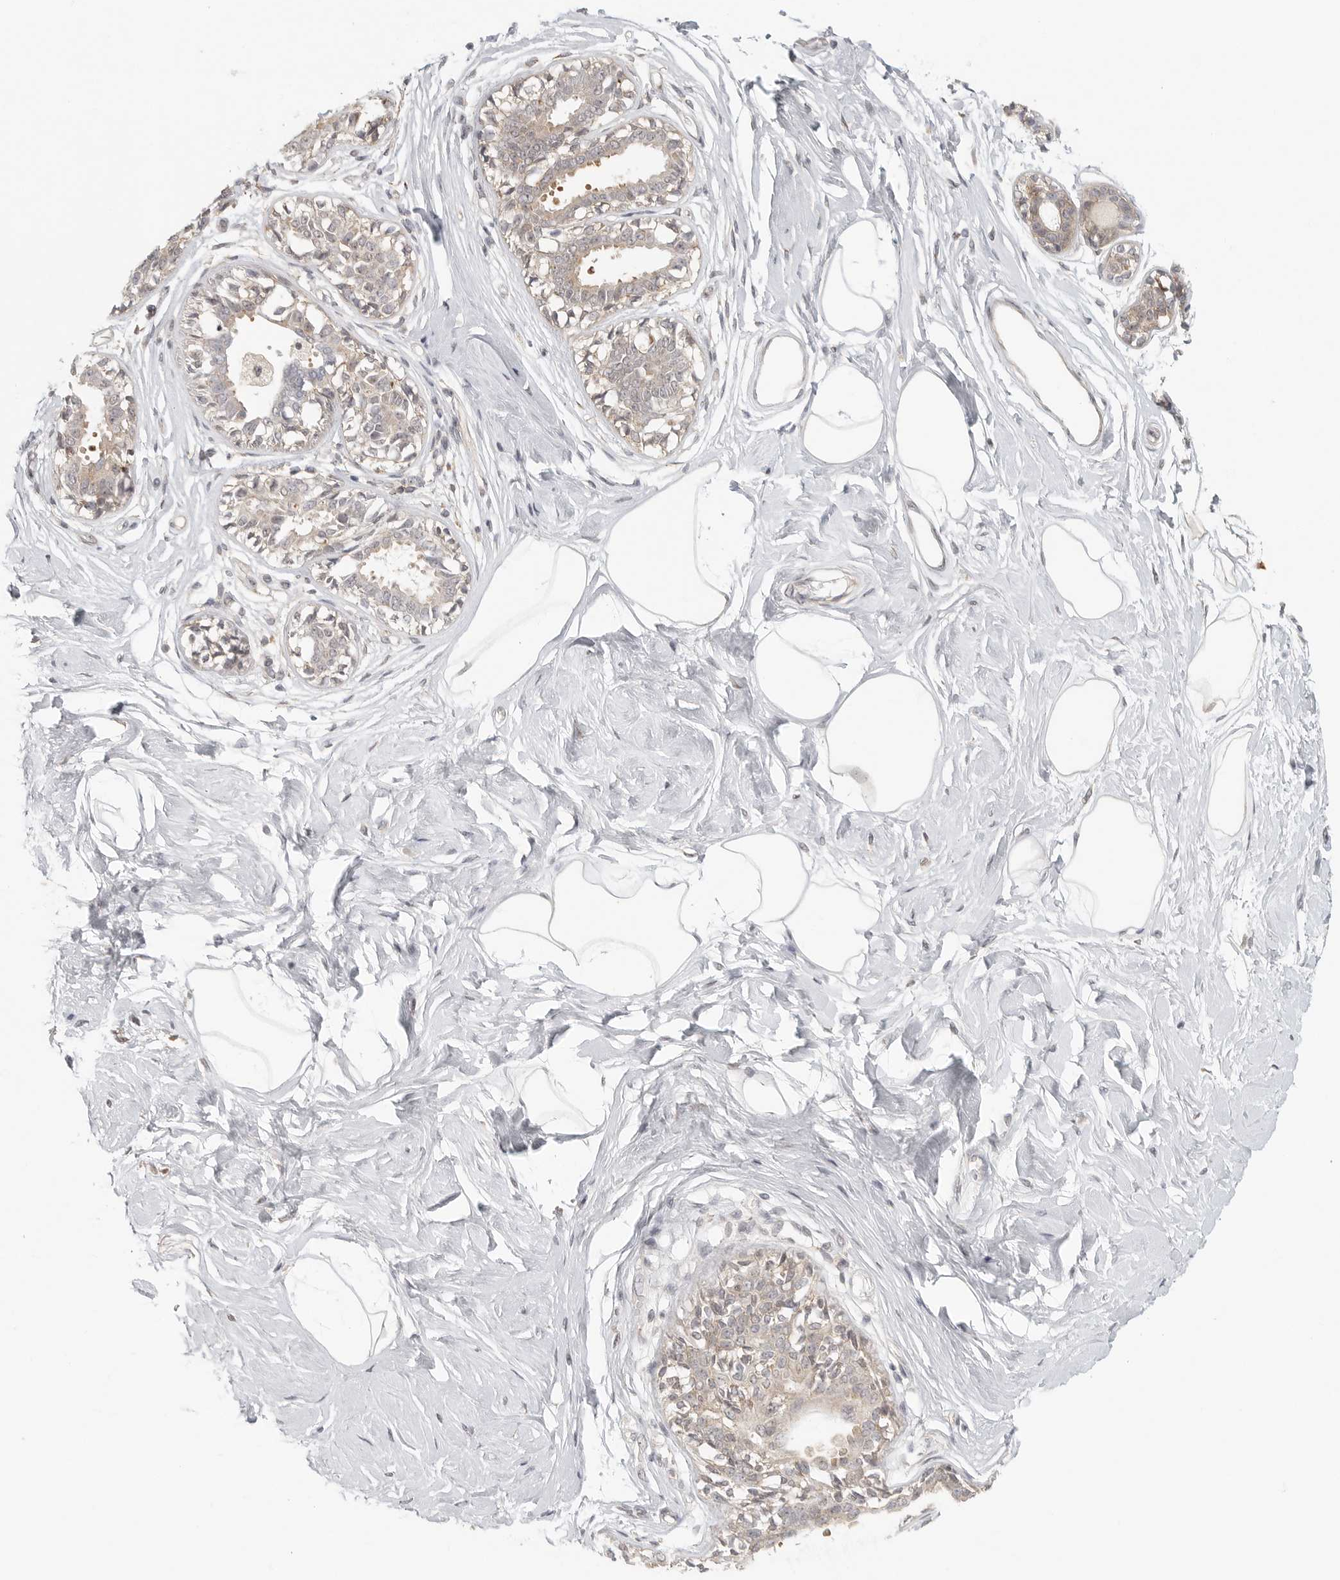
{"staining": {"intensity": "negative", "quantity": "none", "location": "none"}, "tissue": "breast", "cell_type": "Adipocytes", "image_type": "normal", "snomed": [{"axis": "morphology", "description": "Normal tissue, NOS"}, {"axis": "topography", "description": "Breast"}], "caption": "High magnification brightfield microscopy of normal breast stained with DAB (3,3'-diaminobenzidine) (brown) and counterstained with hematoxylin (blue): adipocytes show no significant positivity. (Immunohistochemistry (ihc), brightfield microscopy, high magnification).", "gene": "HDAC6", "patient": {"sex": "female", "age": 45}}